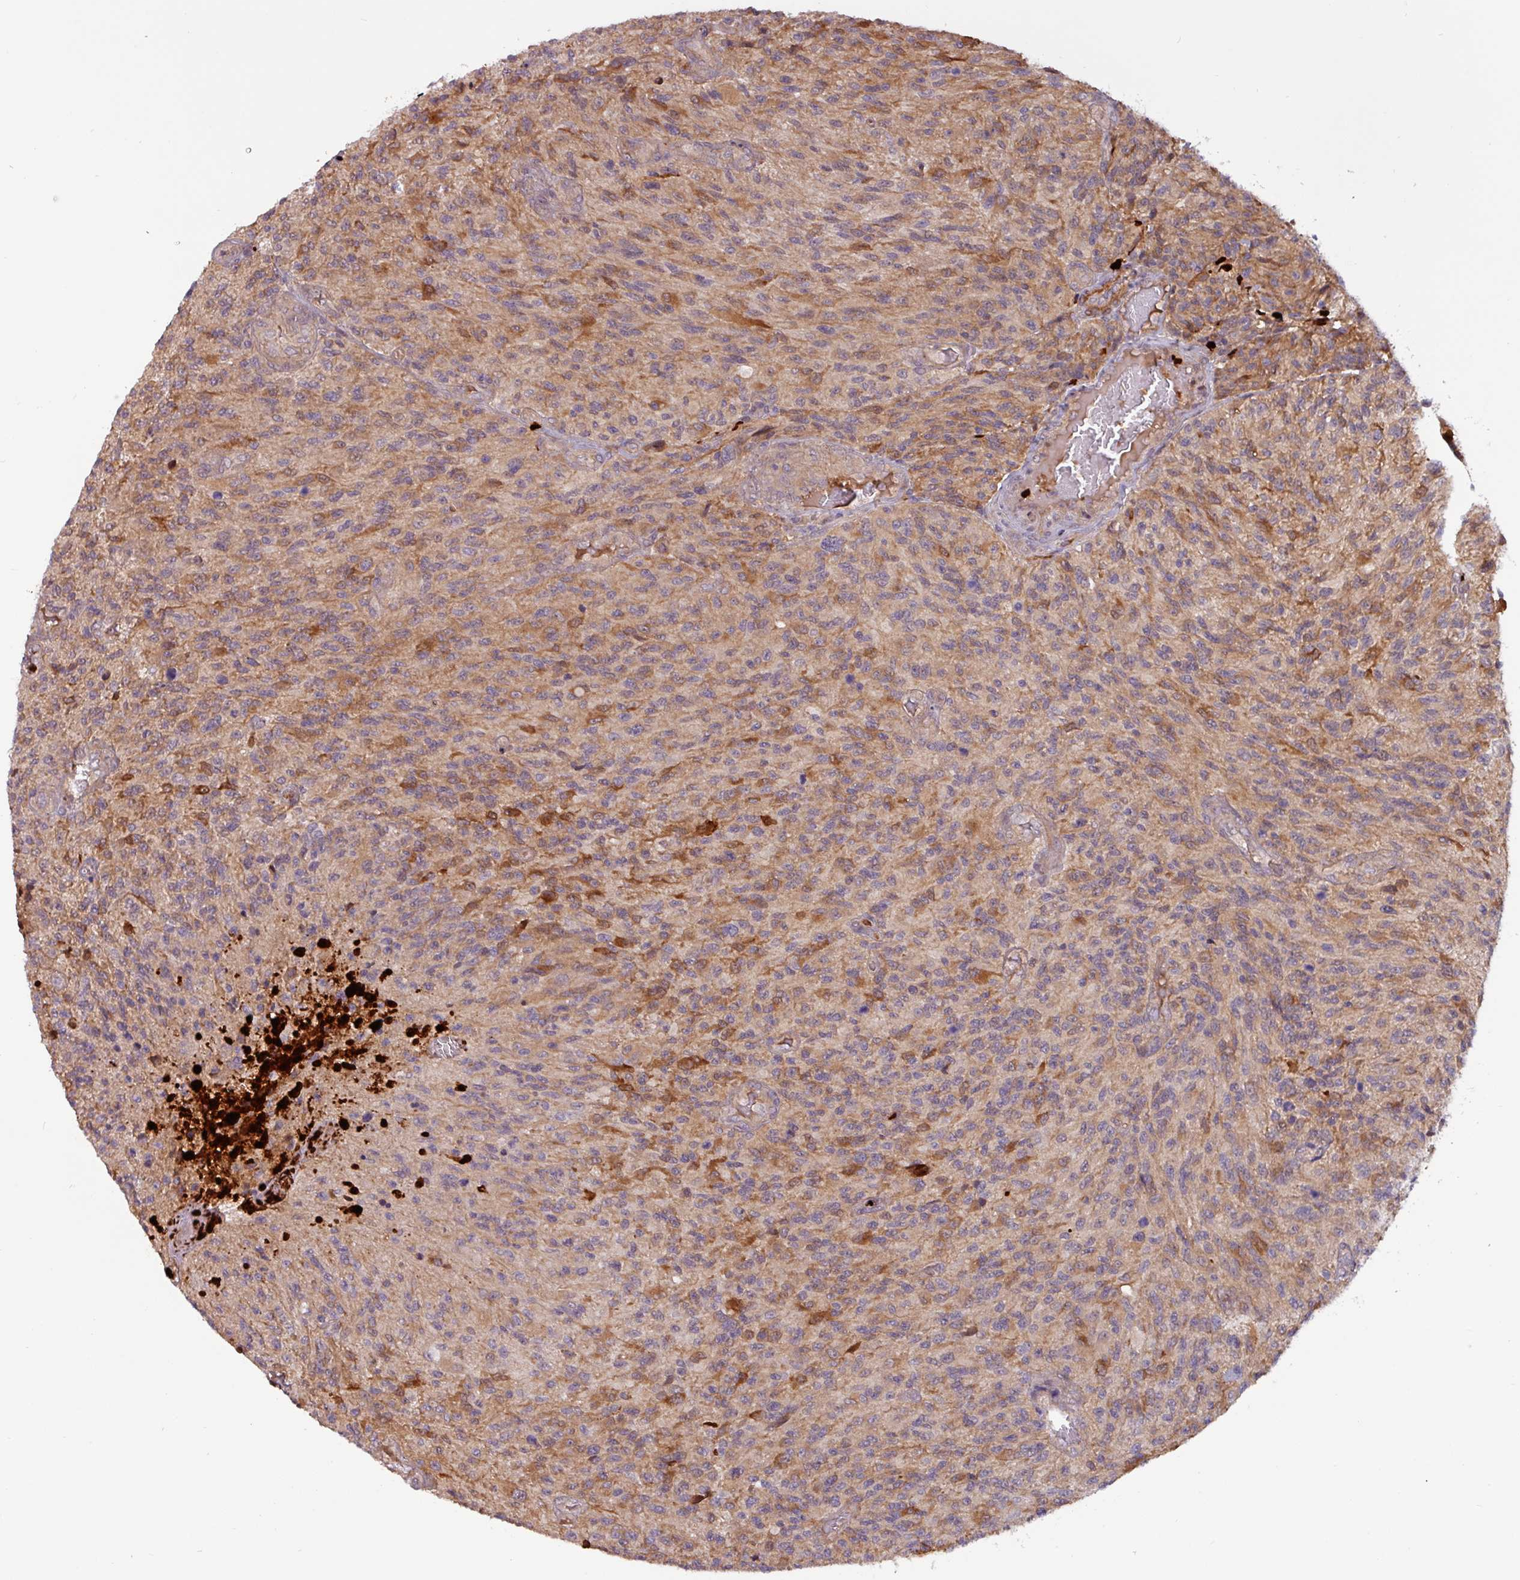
{"staining": {"intensity": "weak", "quantity": "<25%", "location": "cytoplasmic/membranous"}, "tissue": "glioma", "cell_type": "Tumor cells", "image_type": "cancer", "snomed": [{"axis": "morphology", "description": "Normal tissue, NOS"}, {"axis": "morphology", "description": "Glioma, malignant, High grade"}, {"axis": "topography", "description": "Cerebral cortex"}], "caption": "A micrograph of human high-grade glioma (malignant) is negative for staining in tumor cells. (Stains: DAB immunohistochemistry with hematoxylin counter stain, Microscopy: brightfield microscopy at high magnification).", "gene": "PCED1A", "patient": {"sex": "male", "age": 56}}